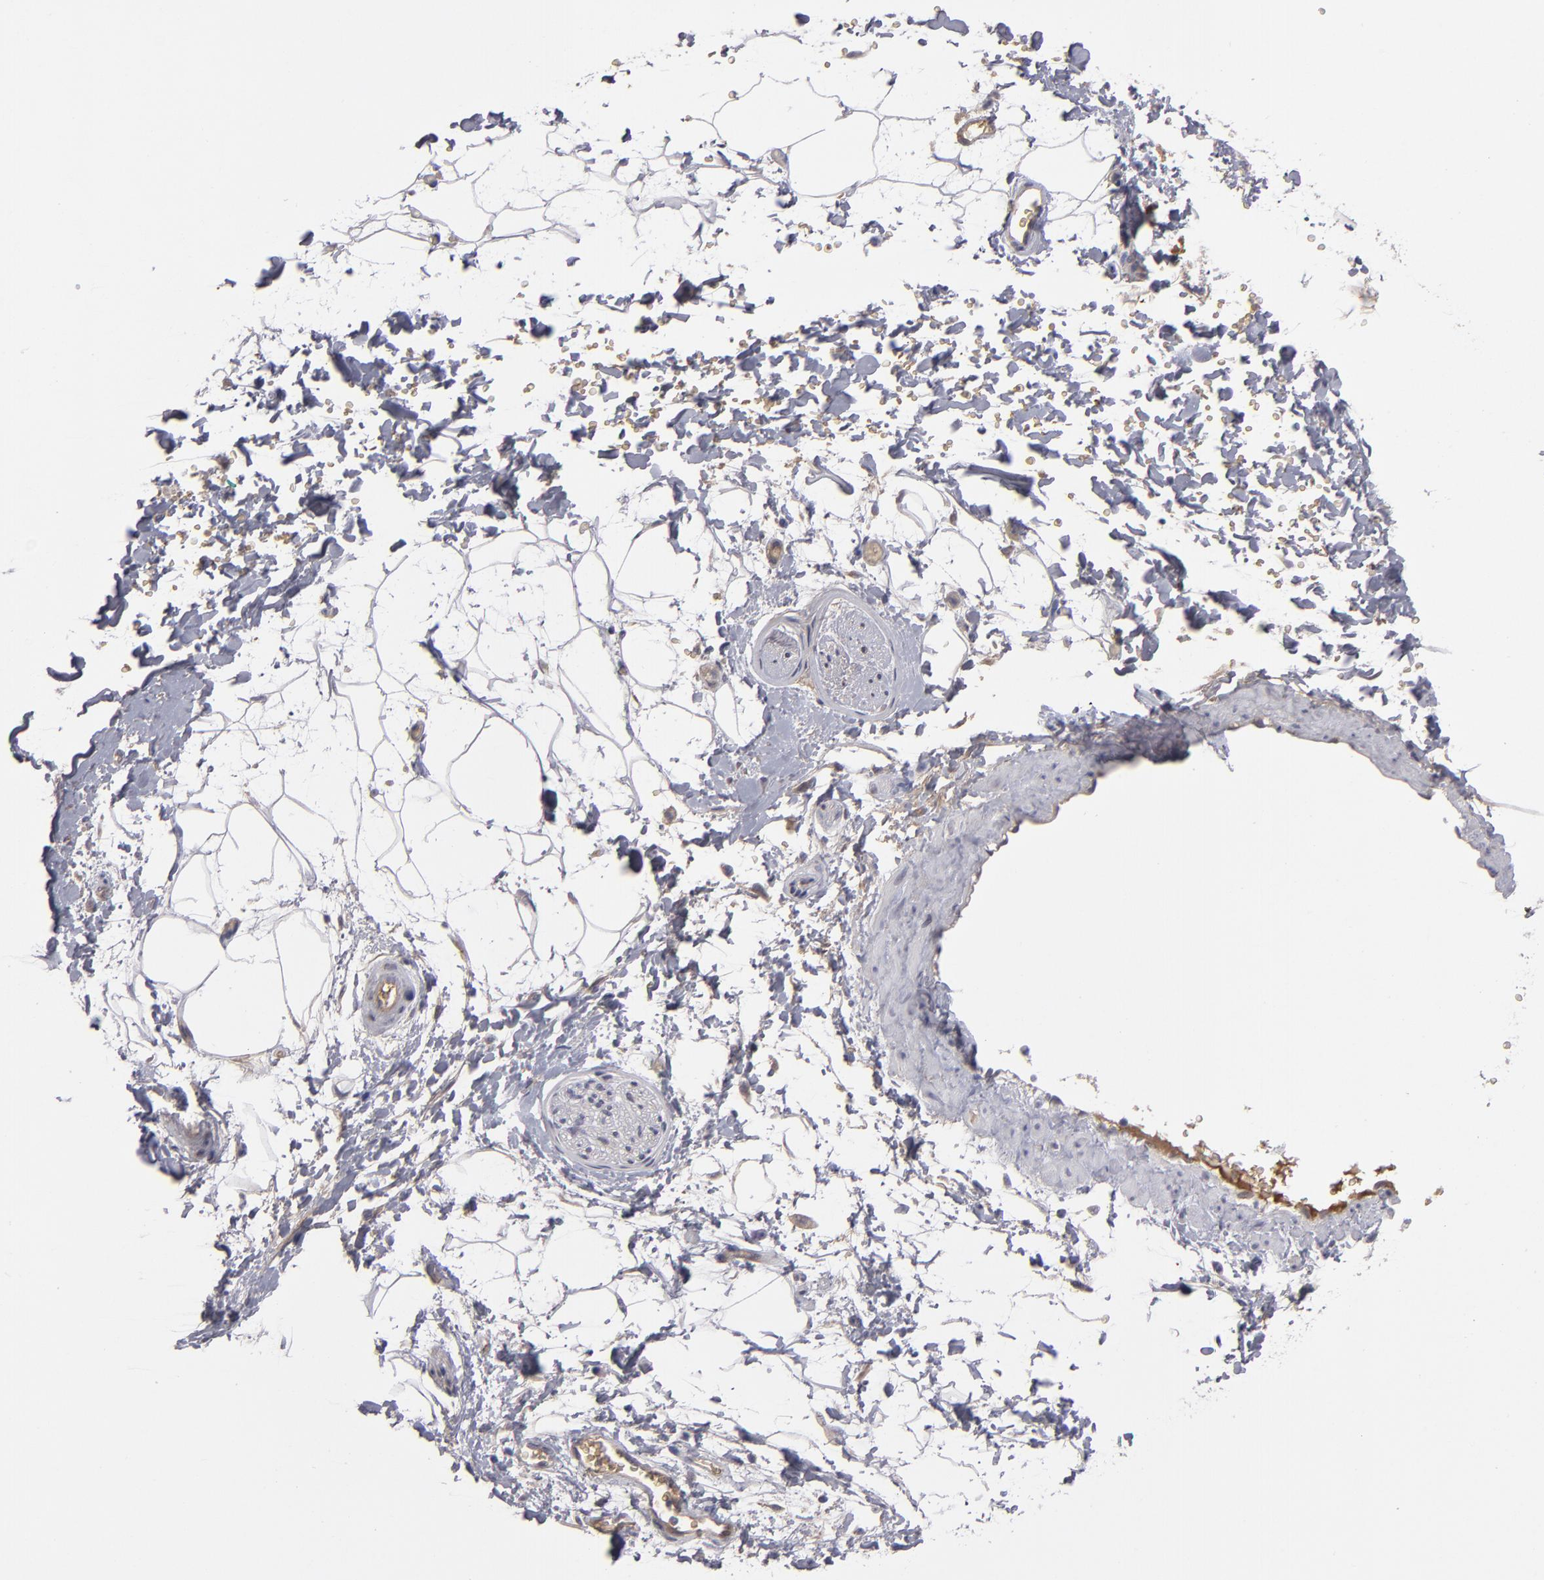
{"staining": {"intensity": "negative", "quantity": "none", "location": "none"}, "tissue": "adipose tissue", "cell_type": "Adipocytes", "image_type": "normal", "snomed": [{"axis": "morphology", "description": "Normal tissue, NOS"}, {"axis": "topography", "description": "Soft tissue"}], "caption": "This is an immunohistochemistry micrograph of normal adipose tissue. There is no staining in adipocytes.", "gene": "ITIH4", "patient": {"sex": "male", "age": 72}}